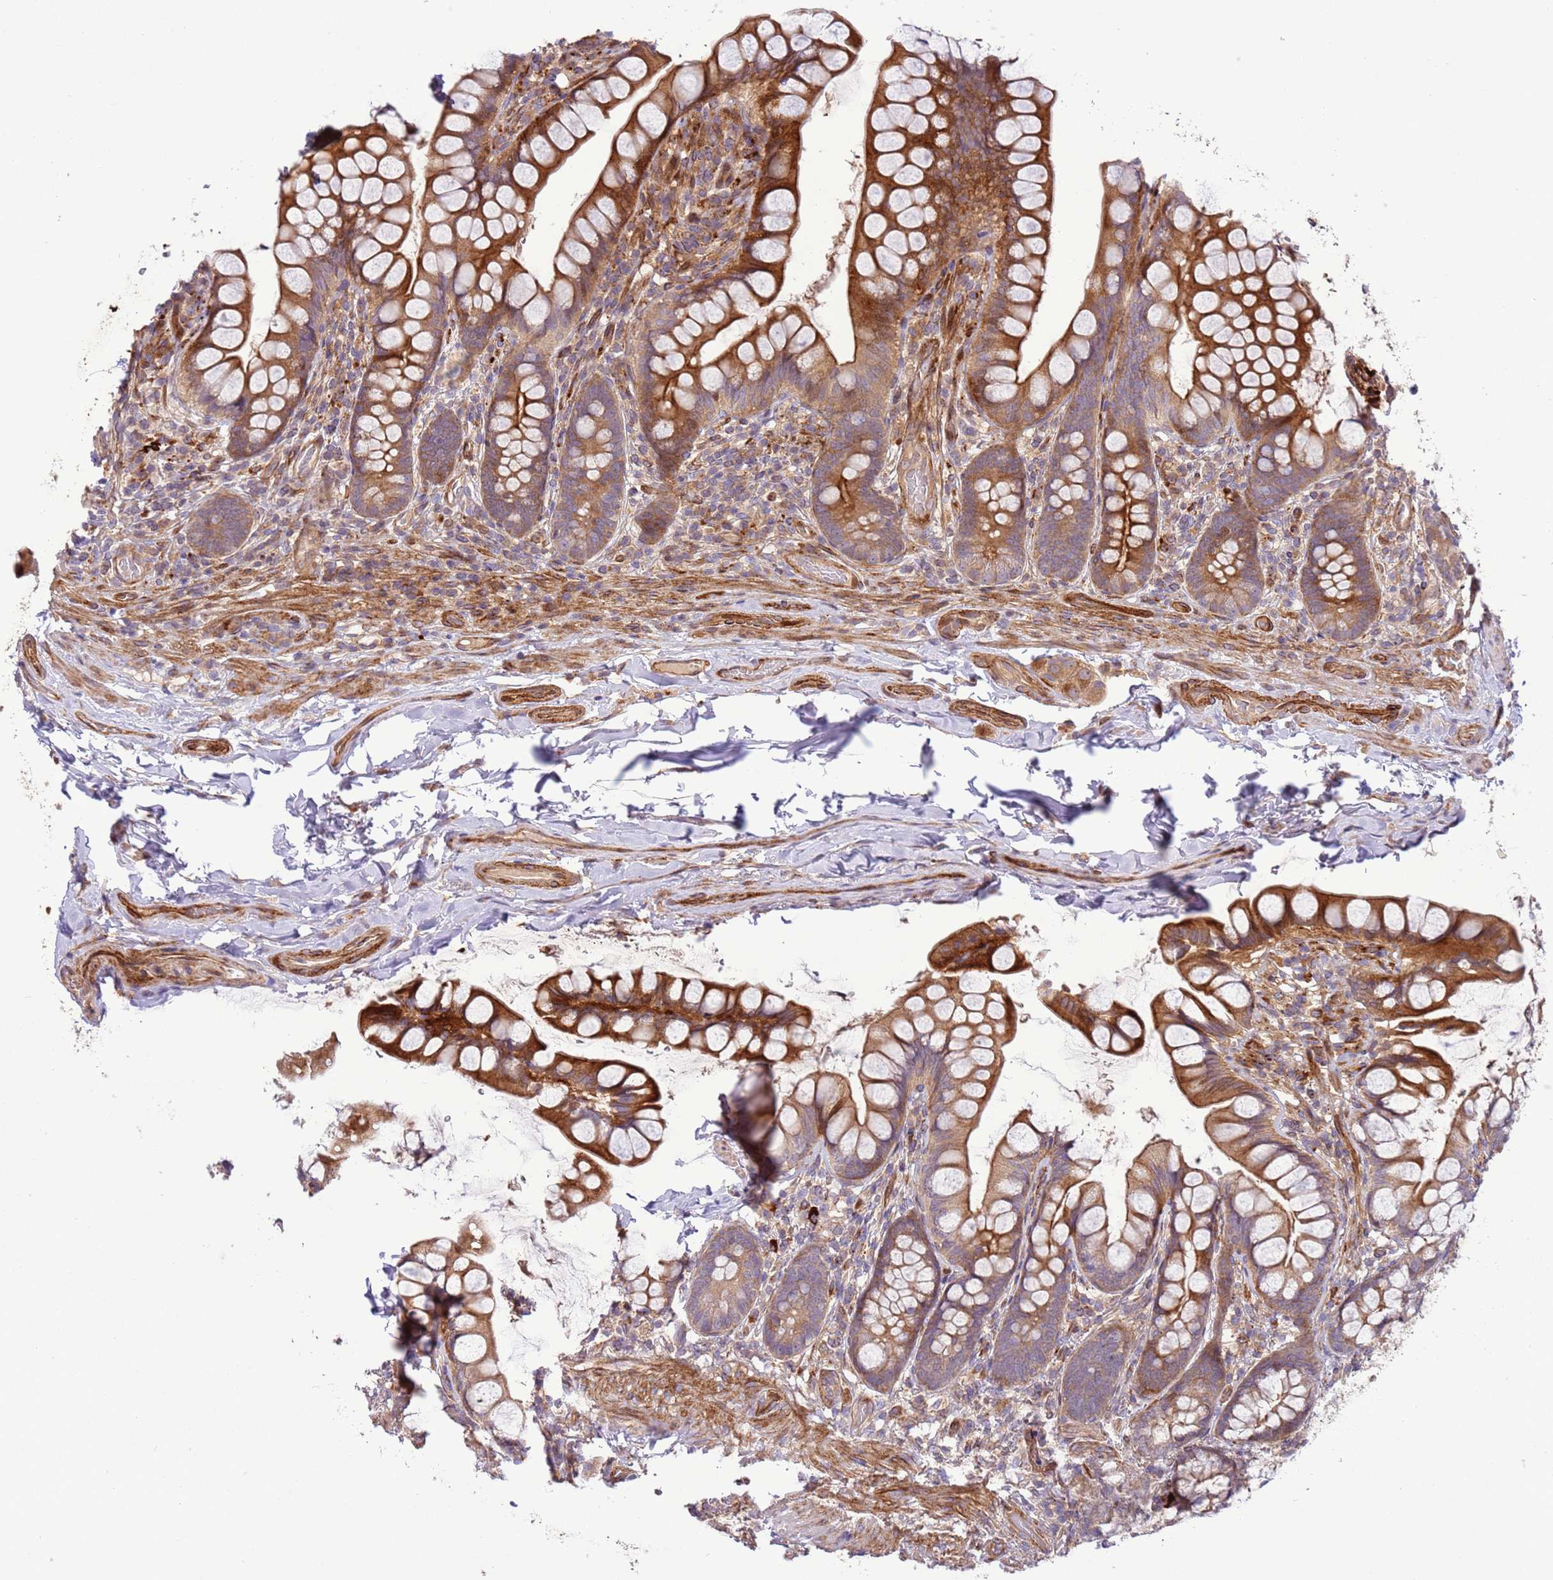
{"staining": {"intensity": "strong", "quantity": ">75%", "location": "cytoplasmic/membranous"}, "tissue": "small intestine", "cell_type": "Glandular cells", "image_type": "normal", "snomed": [{"axis": "morphology", "description": "Normal tissue, NOS"}, {"axis": "topography", "description": "Small intestine"}], "caption": "Immunohistochemistry (DAB) staining of unremarkable small intestine demonstrates strong cytoplasmic/membranous protein positivity in about >75% of glandular cells. The staining is performed using DAB brown chromogen to label protein expression. The nuclei are counter-stained blue using hematoxylin.", "gene": "ZNF624", "patient": {"sex": "male", "age": 70}}